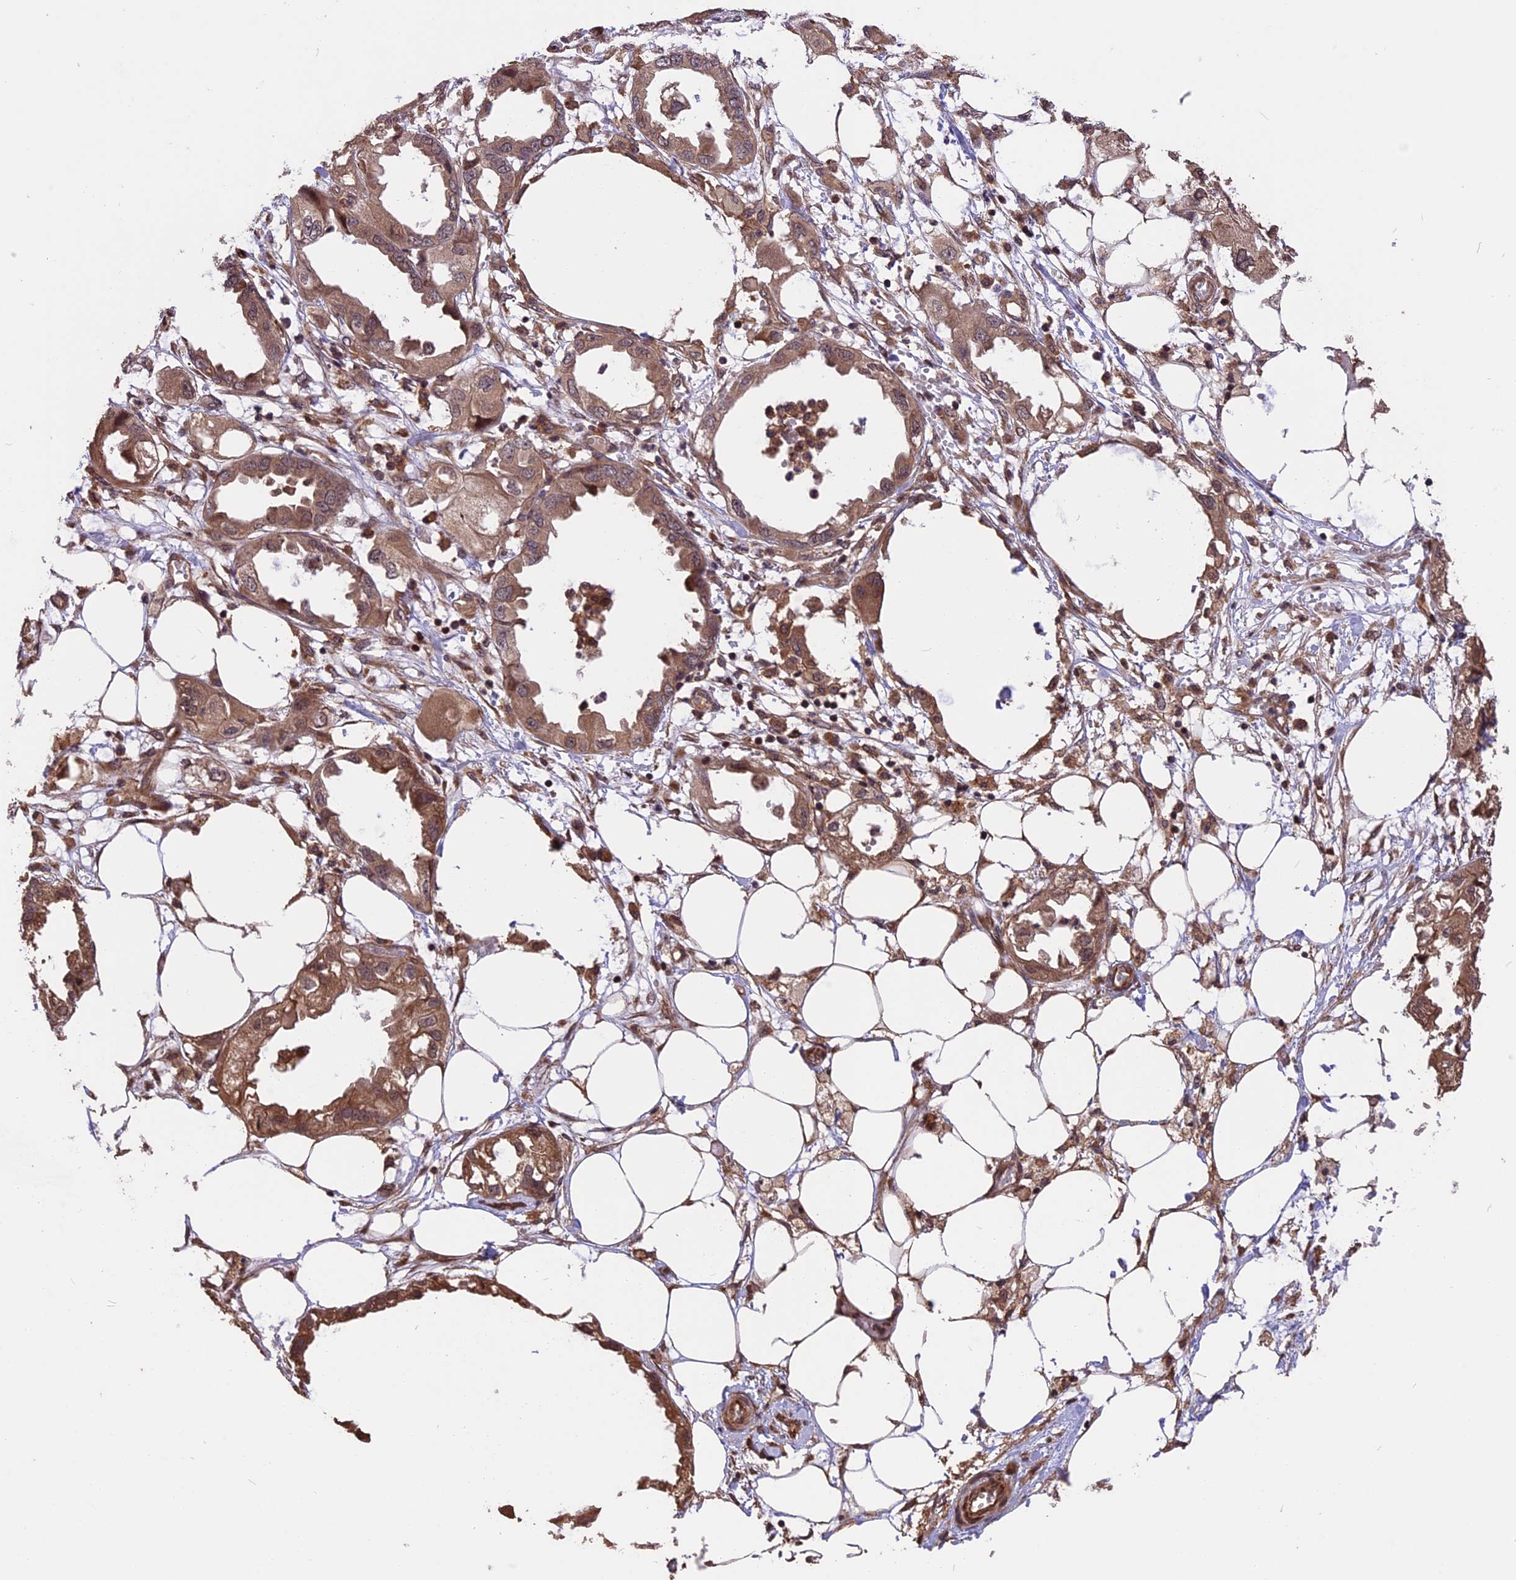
{"staining": {"intensity": "moderate", "quantity": ">75%", "location": "cytoplasmic/membranous"}, "tissue": "endometrial cancer", "cell_type": "Tumor cells", "image_type": "cancer", "snomed": [{"axis": "morphology", "description": "Adenocarcinoma, NOS"}, {"axis": "morphology", "description": "Adenocarcinoma, metastatic, NOS"}, {"axis": "topography", "description": "Adipose tissue"}, {"axis": "topography", "description": "Endometrium"}], "caption": "Protein staining of endometrial metastatic adenocarcinoma tissue reveals moderate cytoplasmic/membranous positivity in approximately >75% of tumor cells.", "gene": "ESCO1", "patient": {"sex": "female", "age": 67}}